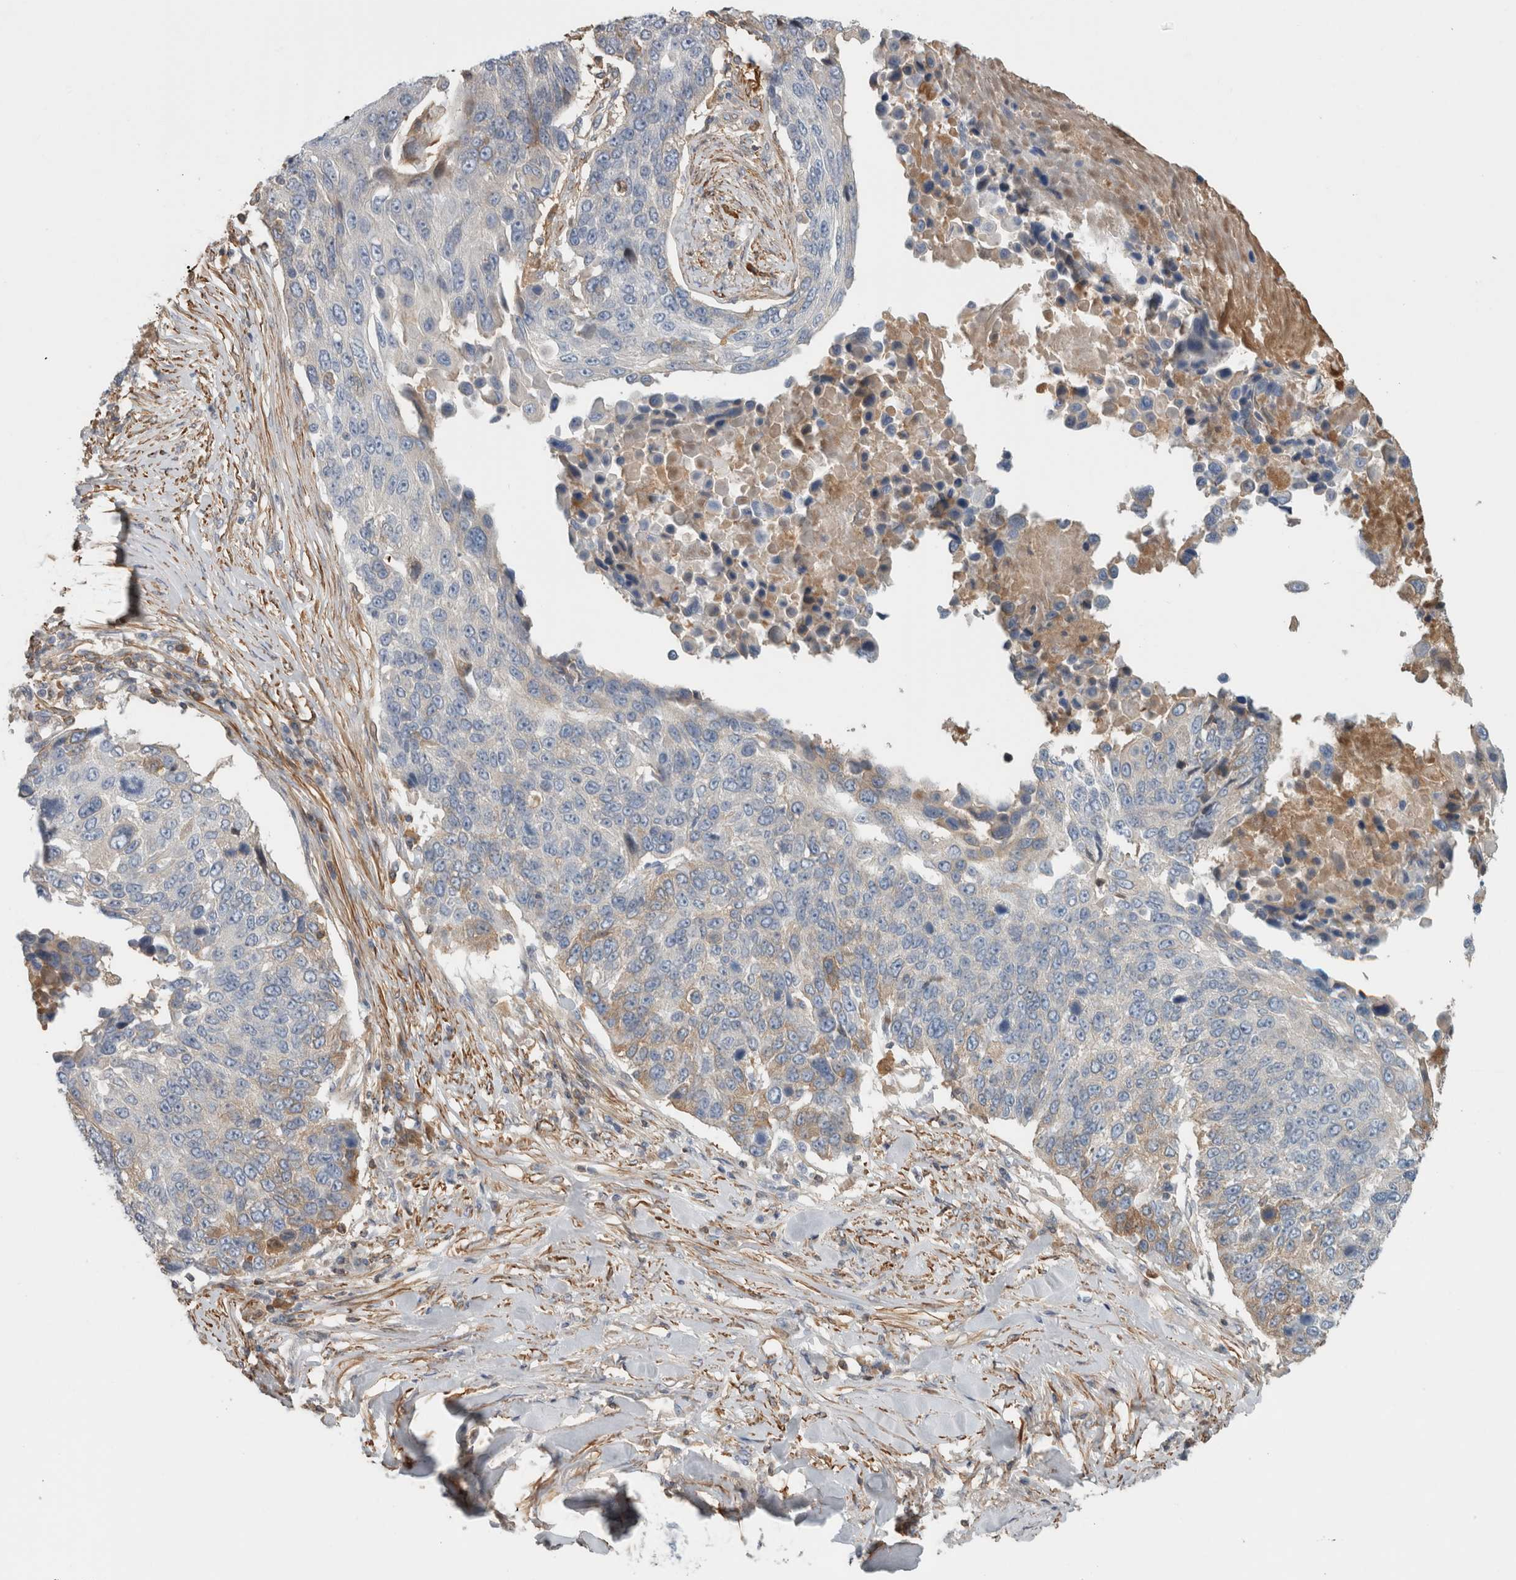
{"staining": {"intensity": "weak", "quantity": "<25%", "location": "cytoplasmic/membranous"}, "tissue": "lung cancer", "cell_type": "Tumor cells", "image_type": "cancer", "snomed": [{"axis": "morphology", "description": "Squamous cell carcinoma, NOS"}, {"axis": "topography", "description": "Lung"}], "caption": "Tumor cells are negative for protein expression in human lung squamous cell carcinoma.", "gene": "CFI", "patient": {"sex": "male", "age": 66}}